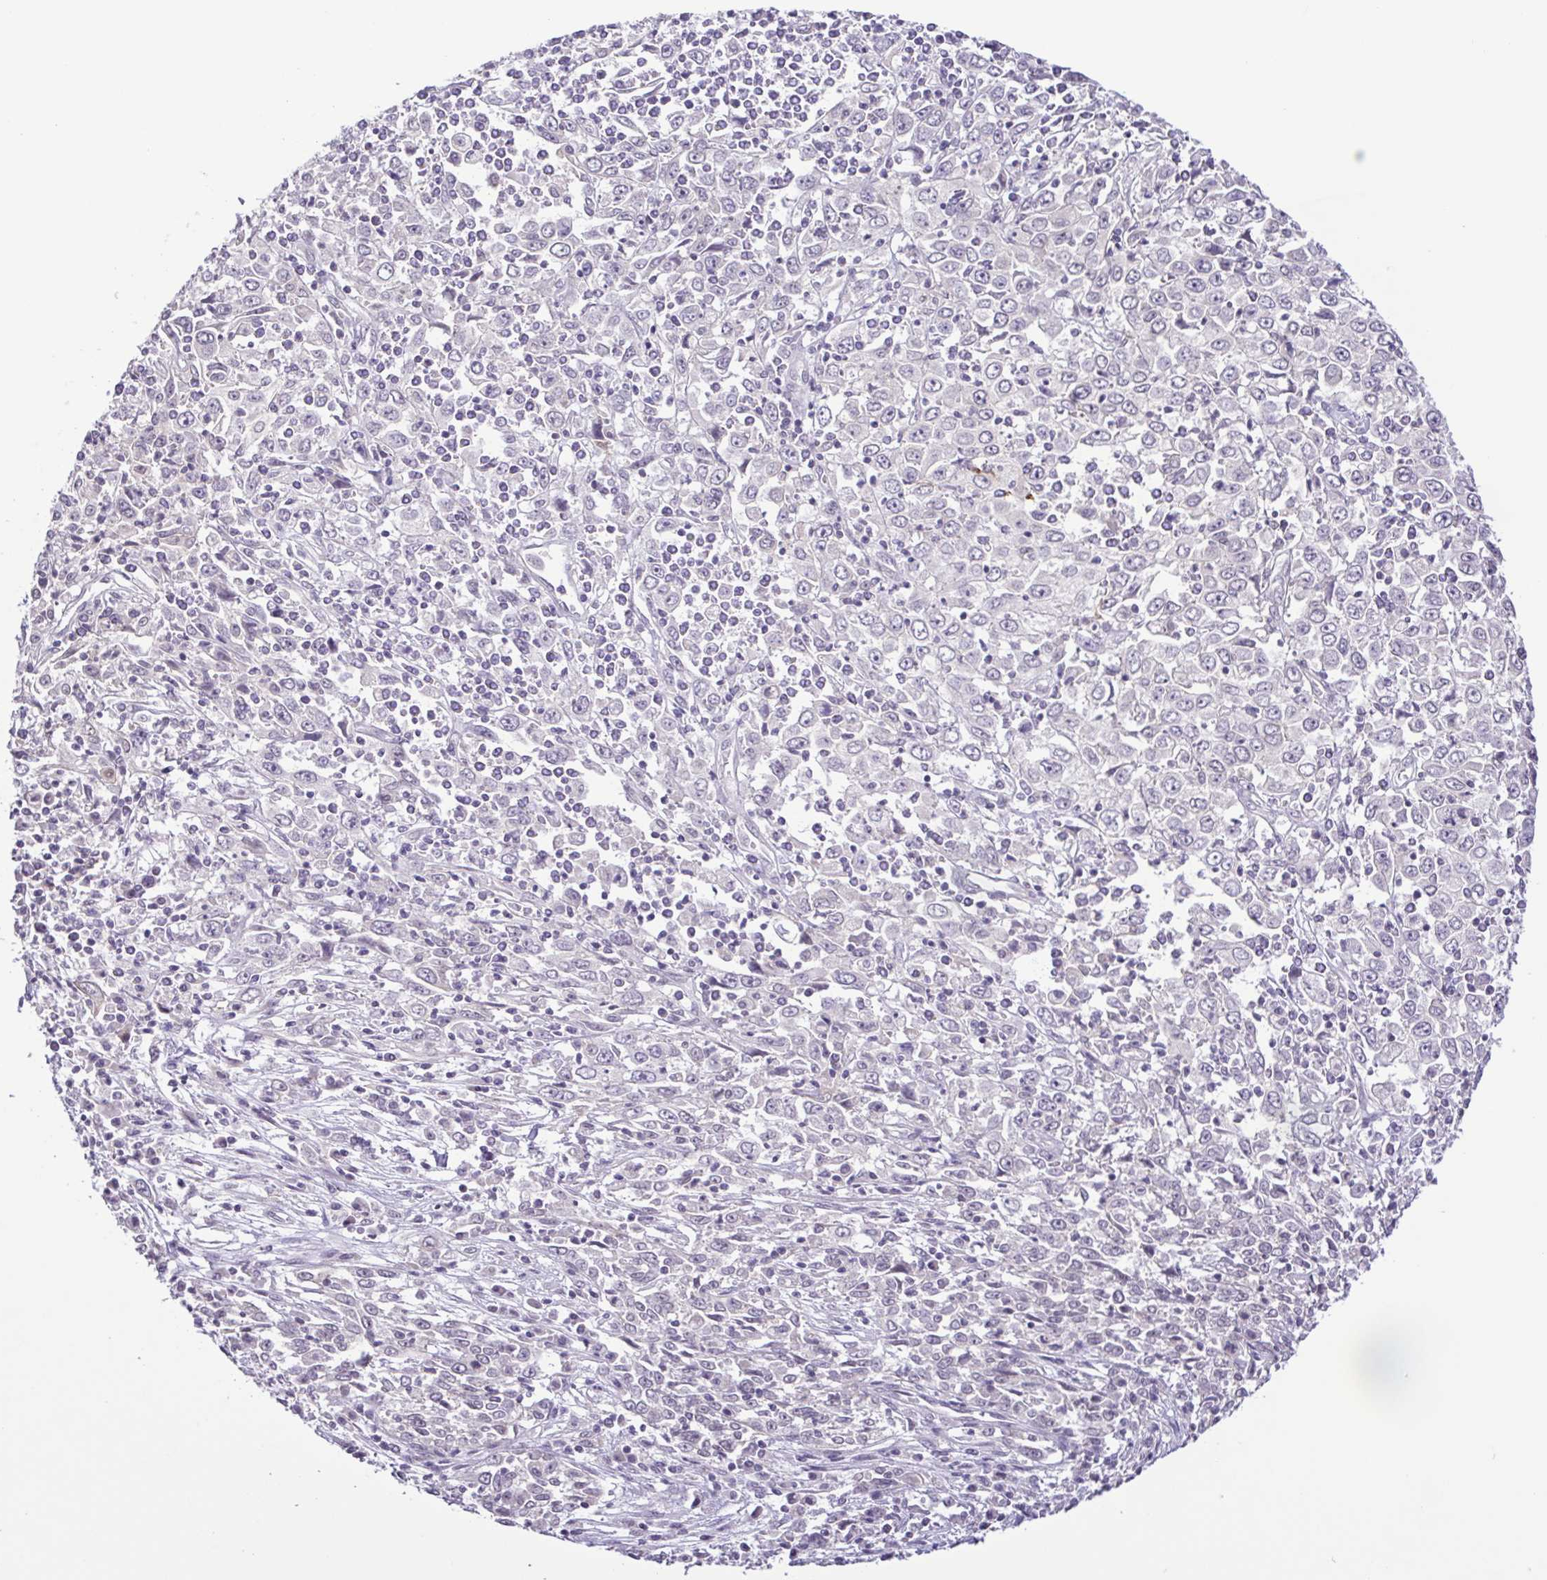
{"staining": {"intensity": "negative", "quantity": "none", "location": "none"}, "tissue": "cervical cancer", "cell_type": "Tumor cells", "image_type": "cancer", "snomed": [{"axis": "morphology", "description": "Adenocarcinoma, NOS"}, {"axis": "topography", "description": "Cervix"}], "caption": "DAB immunohistochemical staining of cervical cancer displays no significant positivity in tumor cells.", "gene": "IL1RN", "patient": {"sex": "female", "age": 40}}